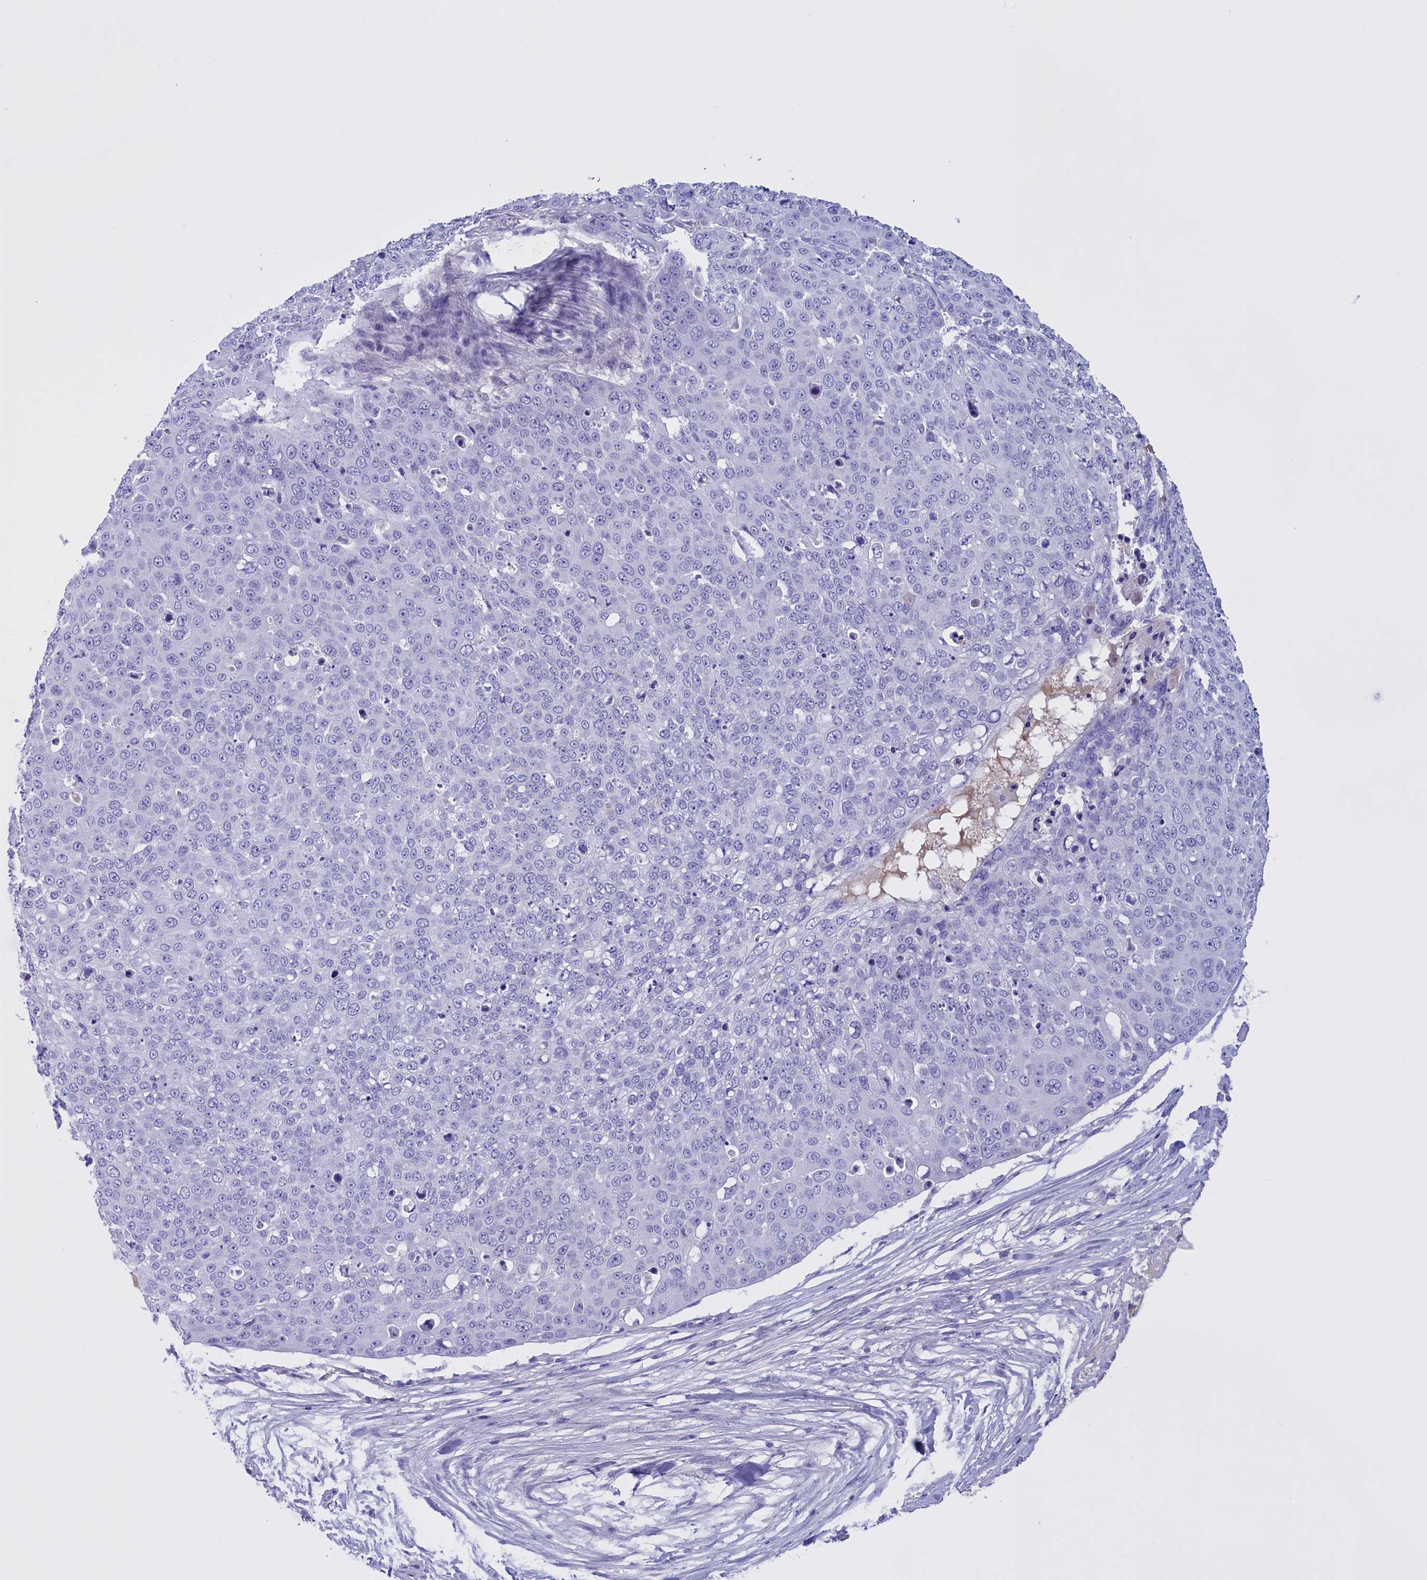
{"staining": {"intensity": "negative", "quantity": "none", "location": "none"}, "tissue": "skin cancer", "cell_type": "Tumor cells", "image_type": "cancer", "snomed": [{"axis": "morphology", "description": "Squamous cell carcinoma, NOS"}, {"axis": "topography", "description": "Skin"}], "caption": "DAB immunohistochemical staining of skin cancer shows no significant staining in tumor cells.", "gene": "PROK2", "patient": {"sex": "male", "age": 71}}